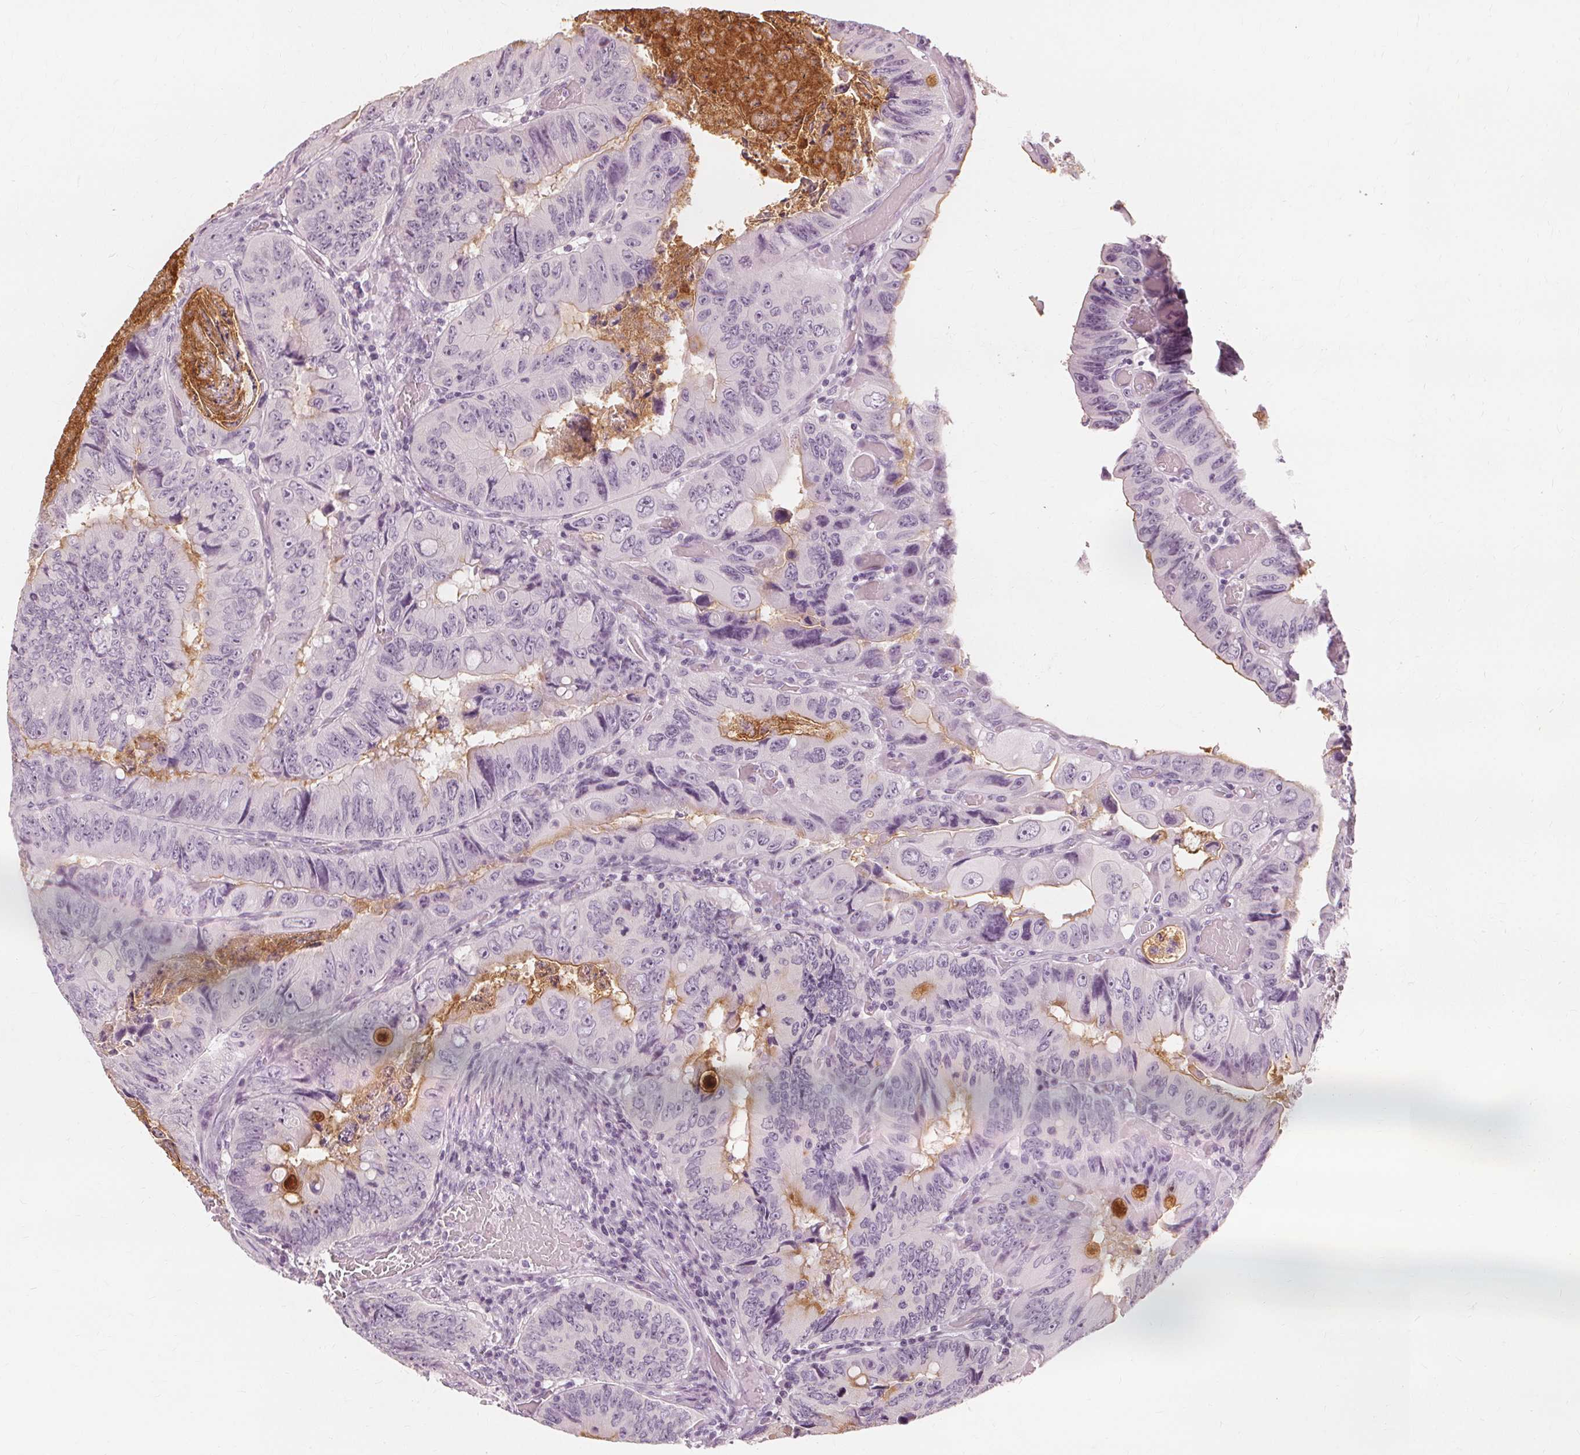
{"staining": {"intensity": "moderate", "quantity": "<25%", "location": "cytoplasmic/membranous"}, "tissue": "colorectal cancer", "cell_type": "Tumor cells", "image_type": "cancer", "snomed": [{"axis": "morphology", "description": "Adenocarcinoma, NOS"}, {"axis": "topography", "description": "Colon"}], "caption": "Protein staining of colorectal cancer (adenocarcinoma) tissue displays moderate cytoplasmic/membranous expression in about <25% of tumor cells. Immunohistochemistry stains the protein of interest in brown and the nuclei are stained blue.", "gene": "MUC12", "patient": {"sex": "female", "age": 84}}